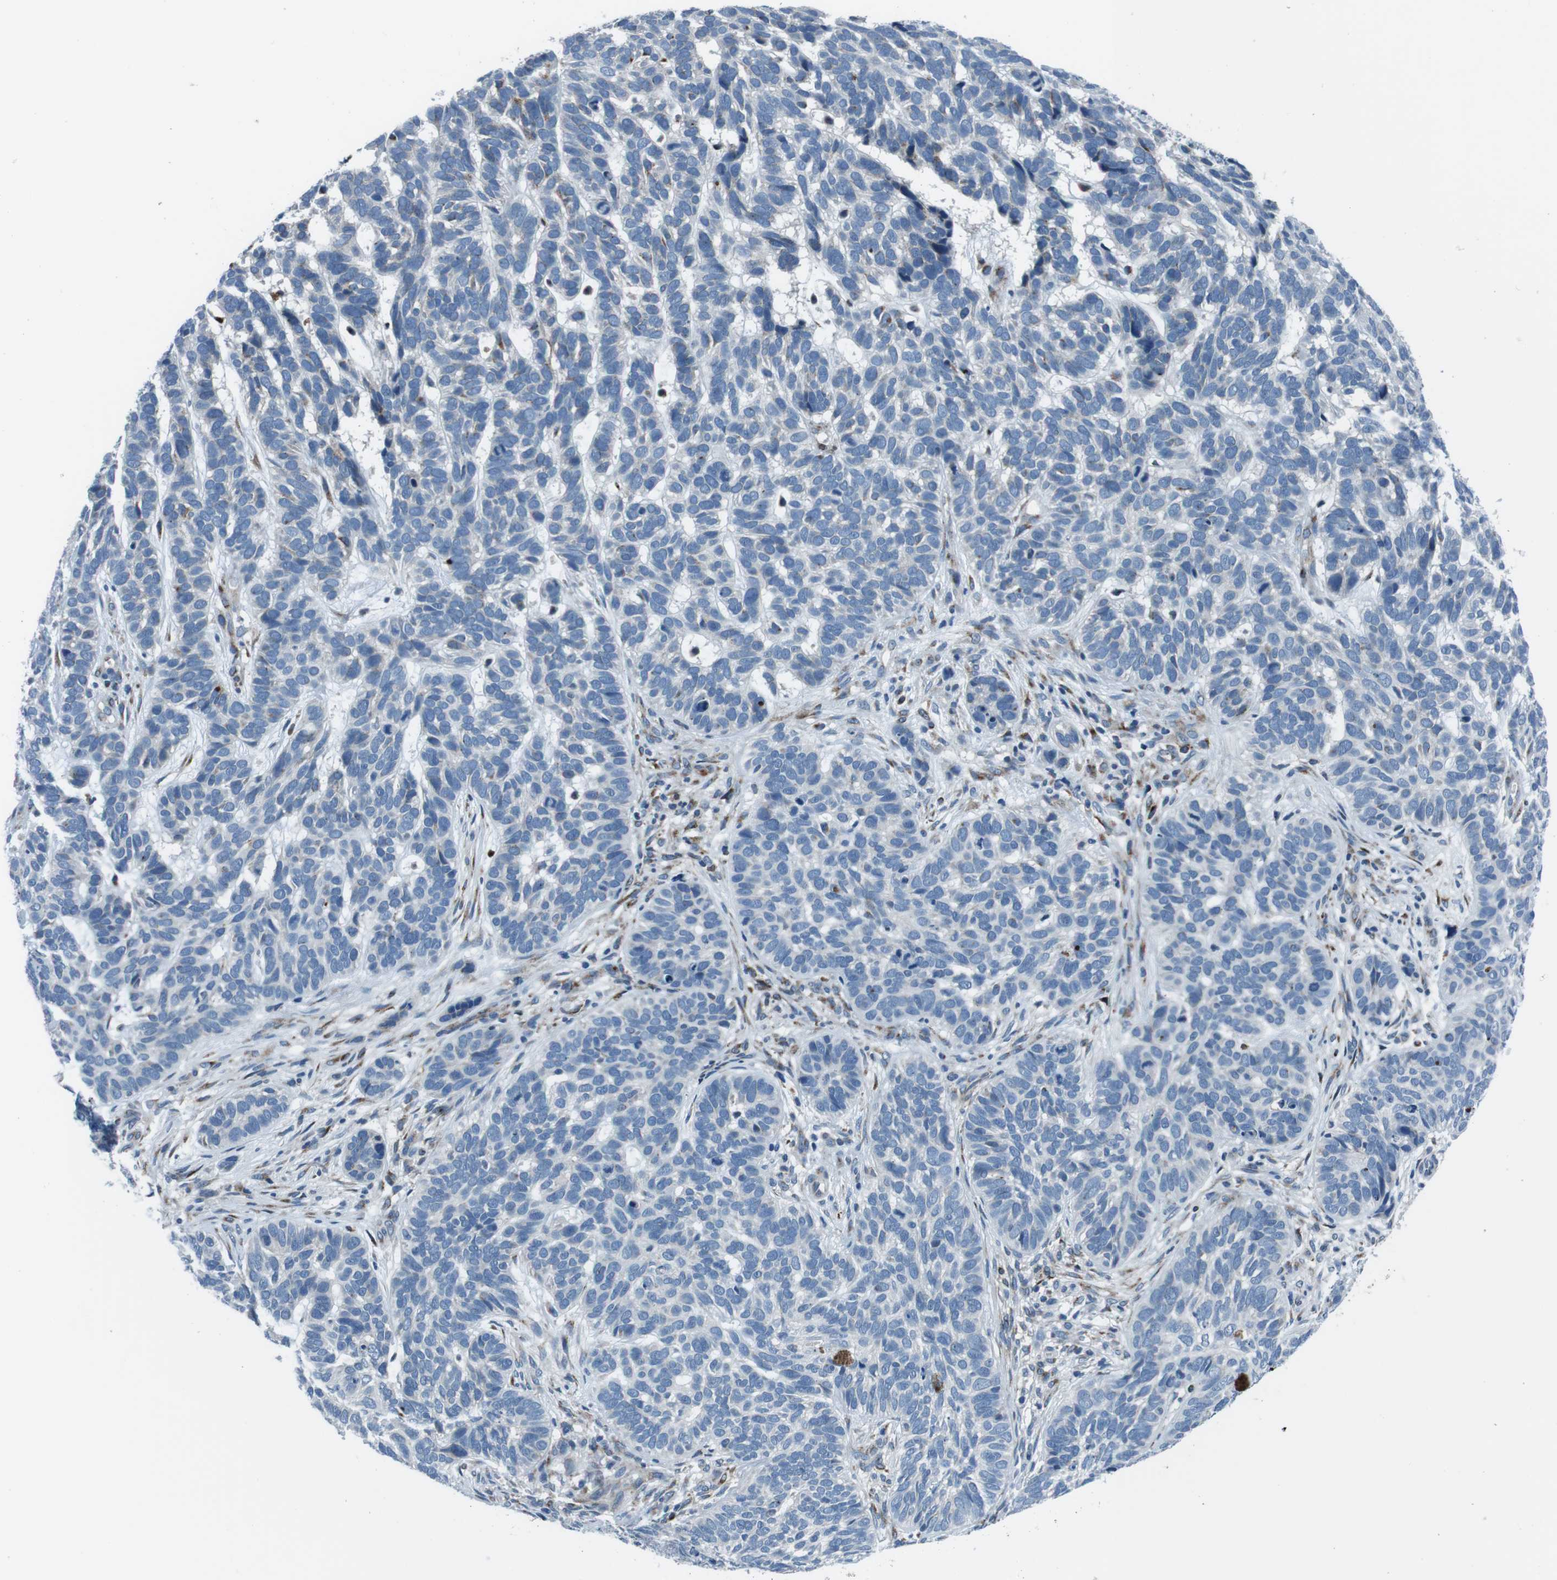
{"staining": {"intensity": "negative", "quantity": "none", "location": "none"}, "tissue": "skin cancer", "cell_type": "Tumor cells", "image_type": "cancer", "snomed": [{"axis": "morphology", "description": "Basal cell carcinoma"}, {"axis": "topography", "description": "Skin"}], "caption": "IHC histopathology image of neoplastic tissue: basal cell carcinoma (skin) stained with DAB (3,3'-diaminobenzidine) demonstrates no significant protein expression in tumor cells.", "gene": "NUCB2", "patient": {"sex": "male", "age": 87}}